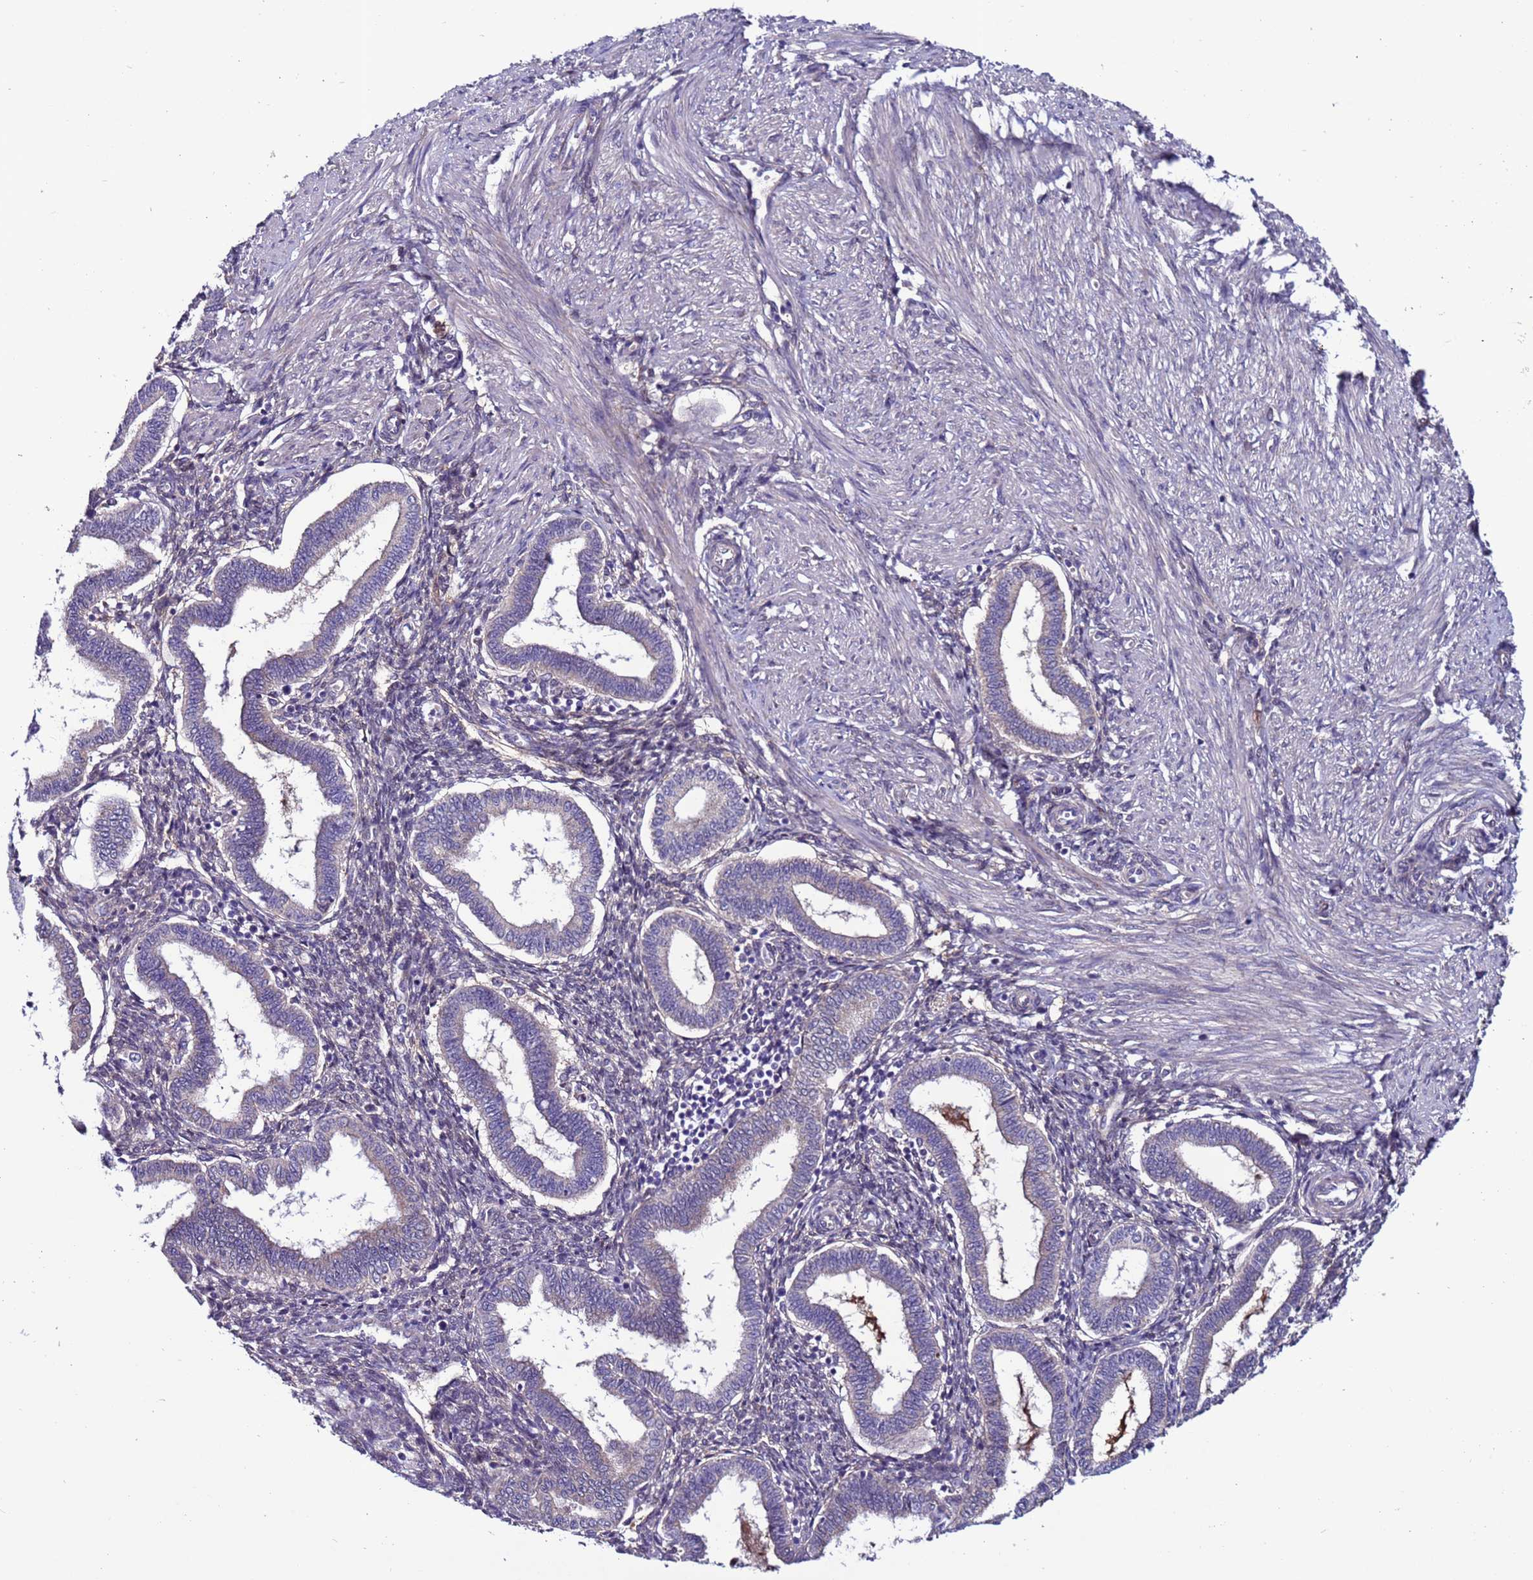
{"staining": {"intensity": "negative", "quantity": "none", "location": "none"}, "tissue": "endometrium", "cell_type": "Cells in endometrial stroma", "image_type": "normal", "snomed": [{"axis": "morphology", "description": "Normal tissue, NOS"}, {"axis": "topography", "description": "Endometrium"}], "caption": "Immunohistochemistry (IHC) image of normal endometrium: endometrium stained with DAB reveals no significant protein positivity in cells in endometrial stroma.", "gene": "C8G", "patient": {"sex": "female", "age": 24}}